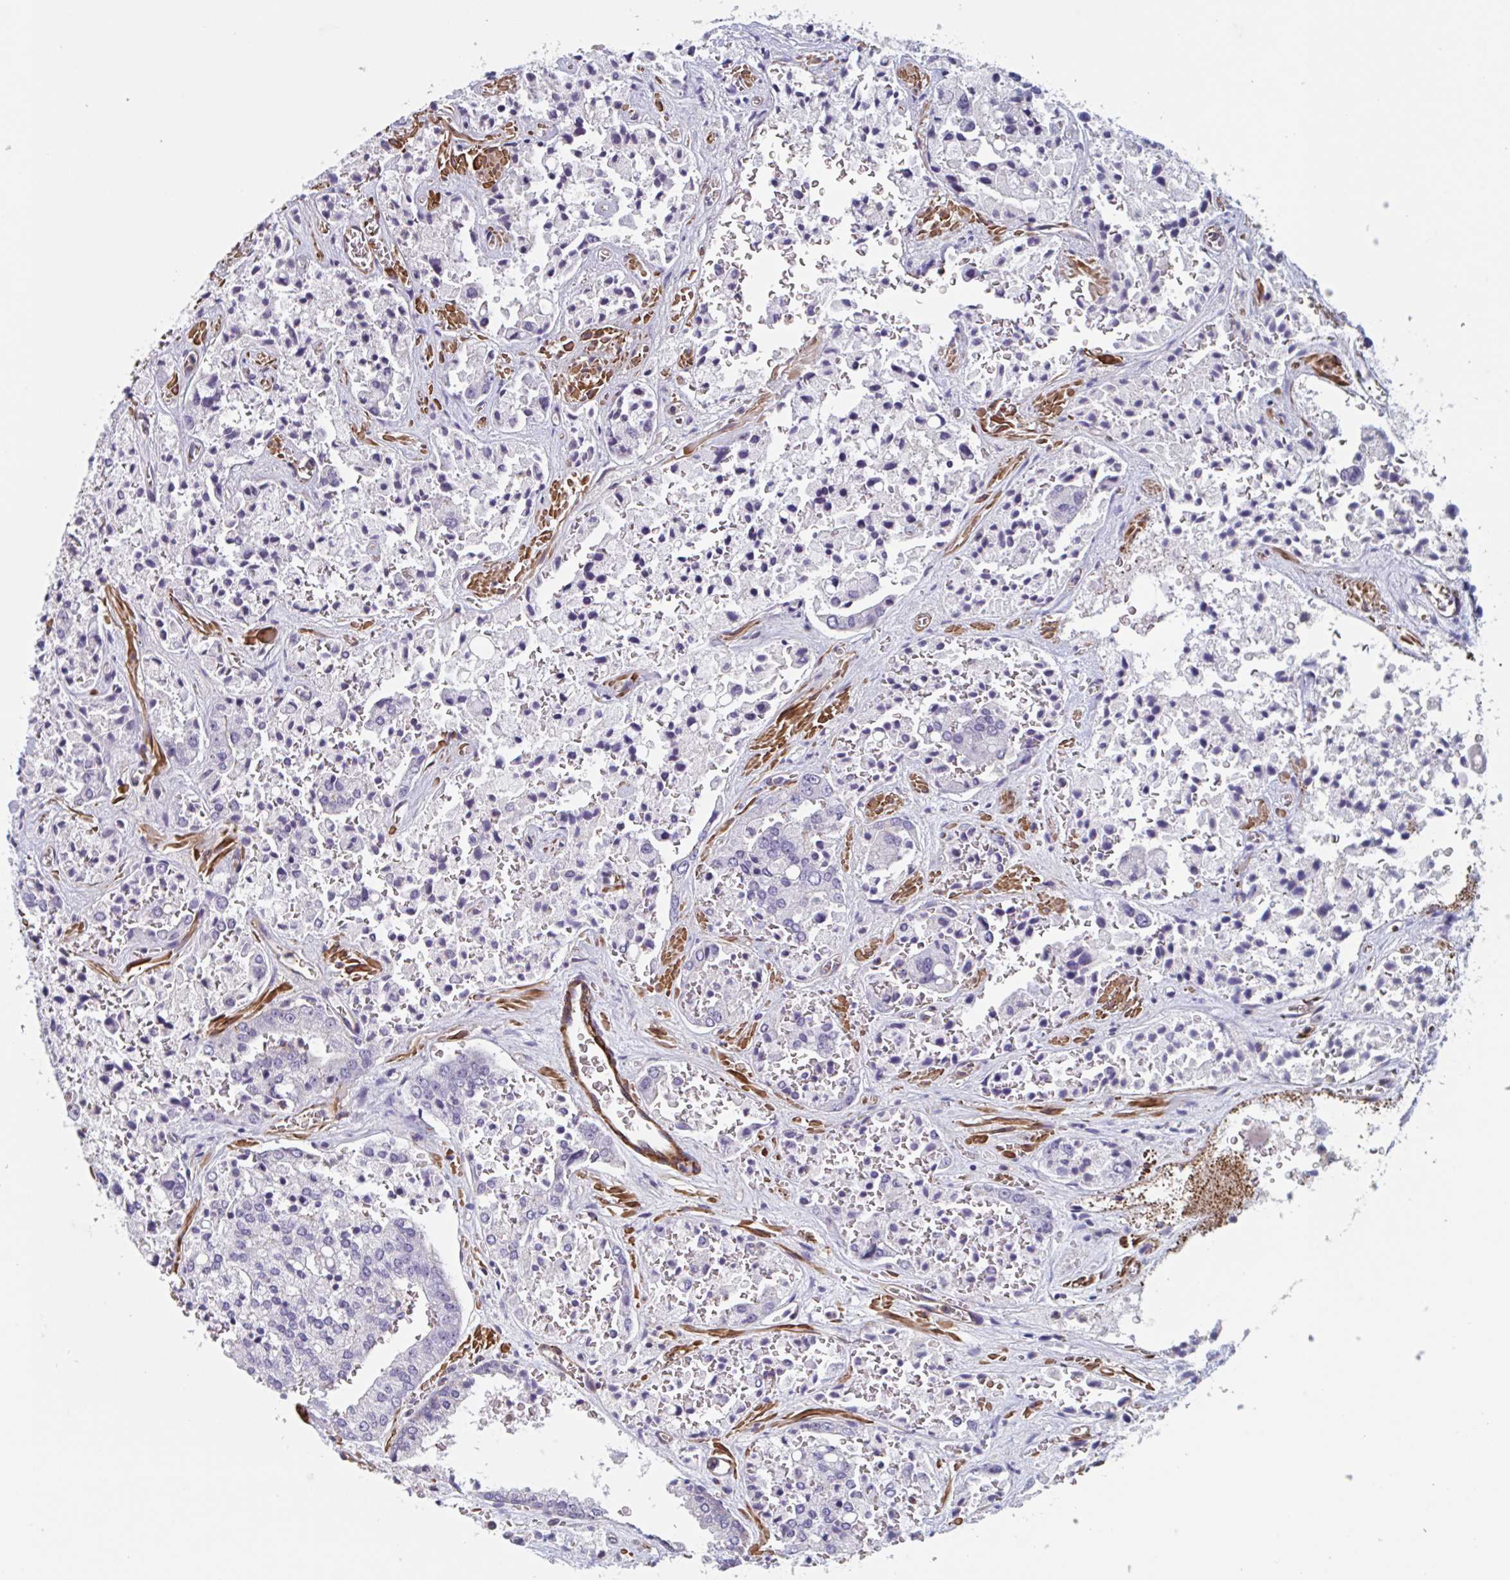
{"staining": {"intensity": "negative", "quantity": "none", "location": "none"}, "tissue": "prostate cancer", "cell_type": "Tumor cells", "image_type": "cancer", "snomed": [{"axis": "morphology", "description": "Normal tissue, NOS"}, {"axis": "morphology", "description": "Adenocarcinoma, High grade"}, {"axis": "topography", "description": "Prostate"}, {"axis": "topography", "description": "Peripheral nerve tissue"}], "caption": "High magnification brightfield microscopy of prostate cancer (adenocarcinoma (high-grade)) stained with DAB (3,3'-diaminobenzidine) (brown) and counterstained with hematoxylin (blue): tumor cells show no significant staining.", "gene": "SHISA7", "patient": {"sex": "male", "age": 68}}